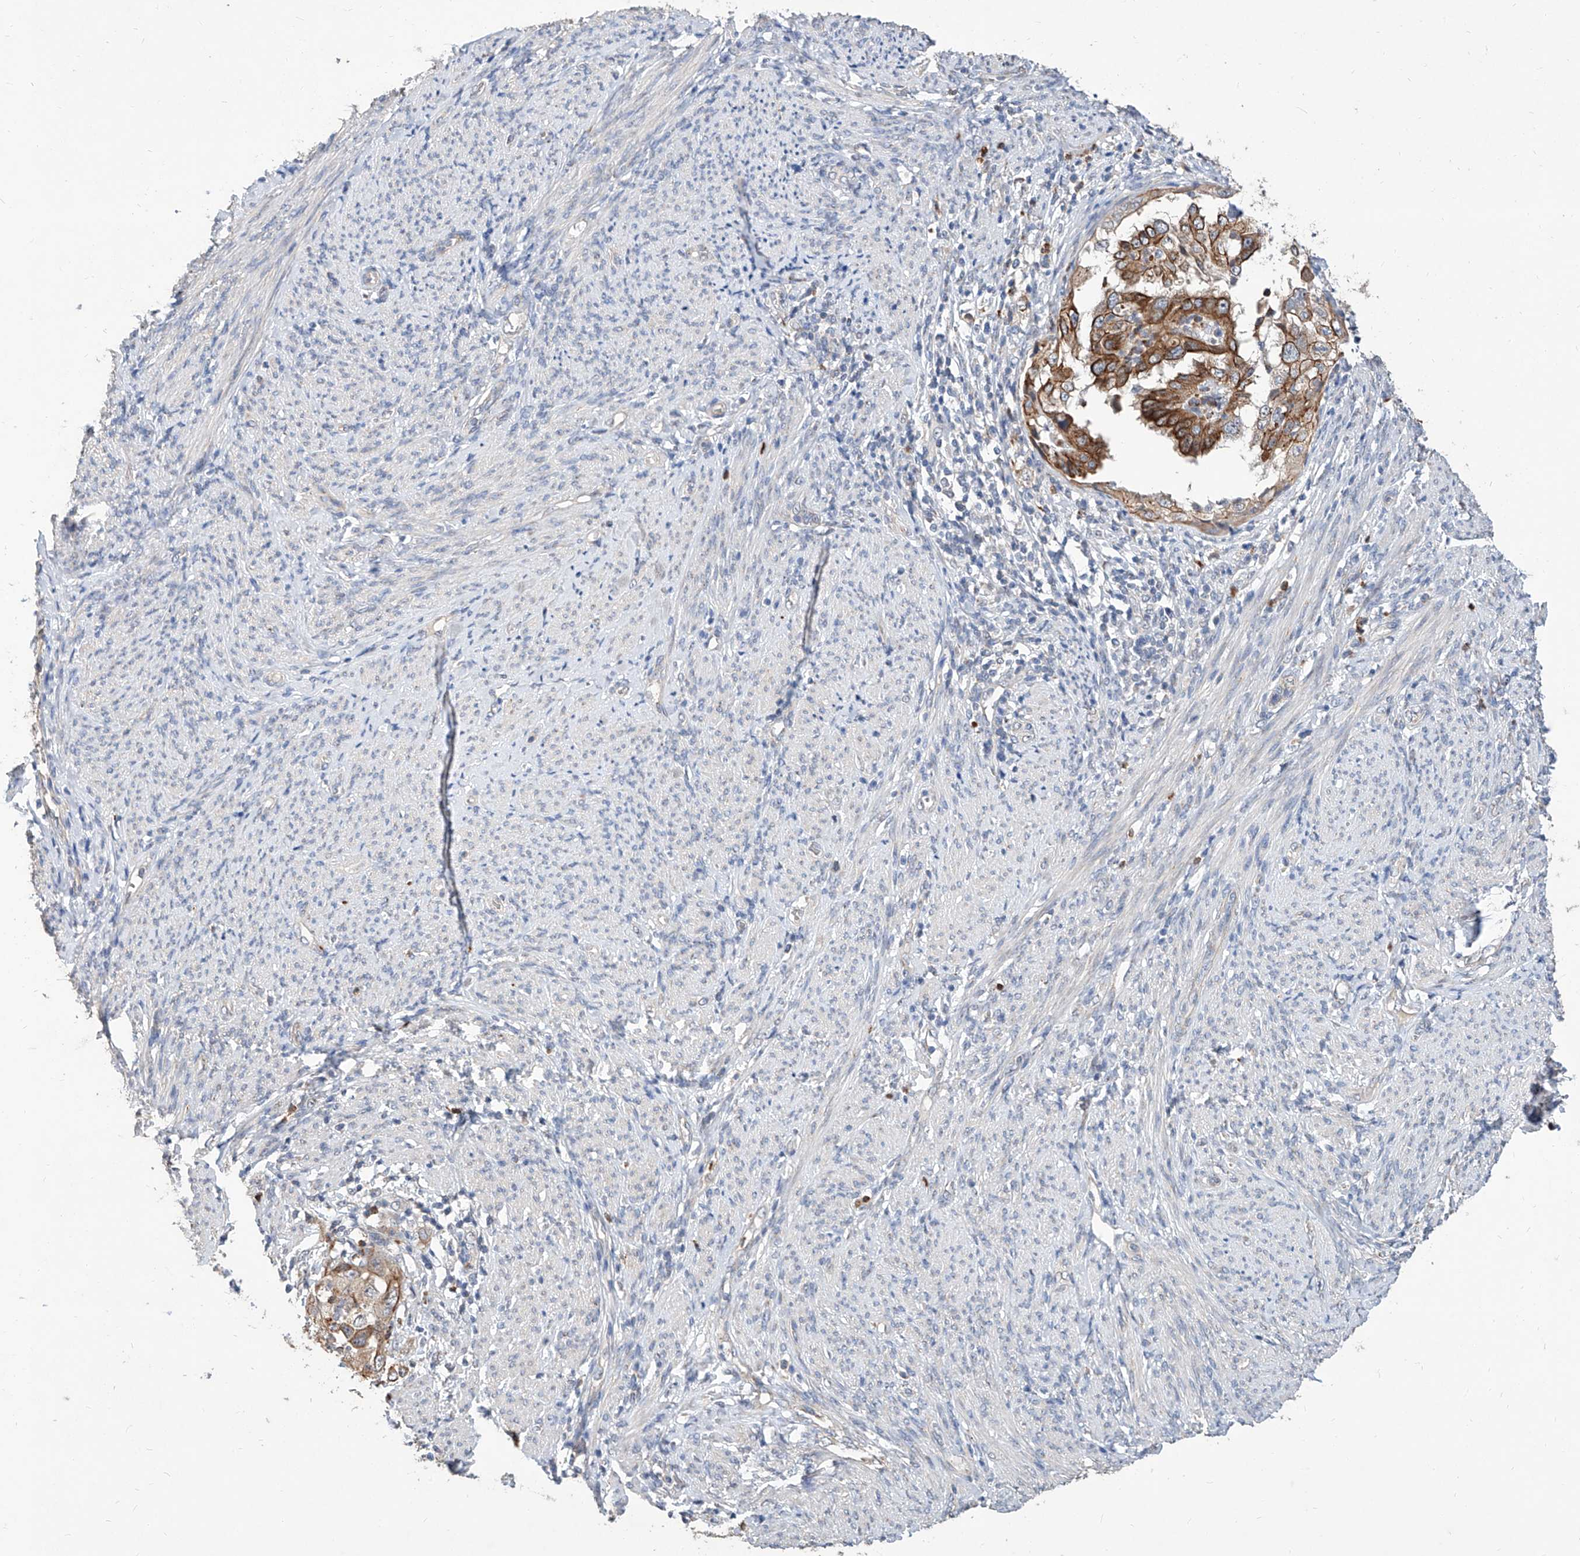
{"staining": {"intensity": "moderate", "quantity": ">75%", "location": "cytoplasmic/membranous"}, "tissue": "endometrial cancer", "cell_type": "Tumor cells", "image_type": "cancer", "snomed": [{"axis": "morphology", "description": "Adenocarcinoma, NOS"}, {"axis": "topography", "description": "Endometrium"}], "caption": "The immunohistochemical stain highlights moderate cytoplasmic/membranous staining in tumor cells of endometrial cancer tissue.", "gene": "MFSD4B", "patient": {"sex": "female", "age": 85}}